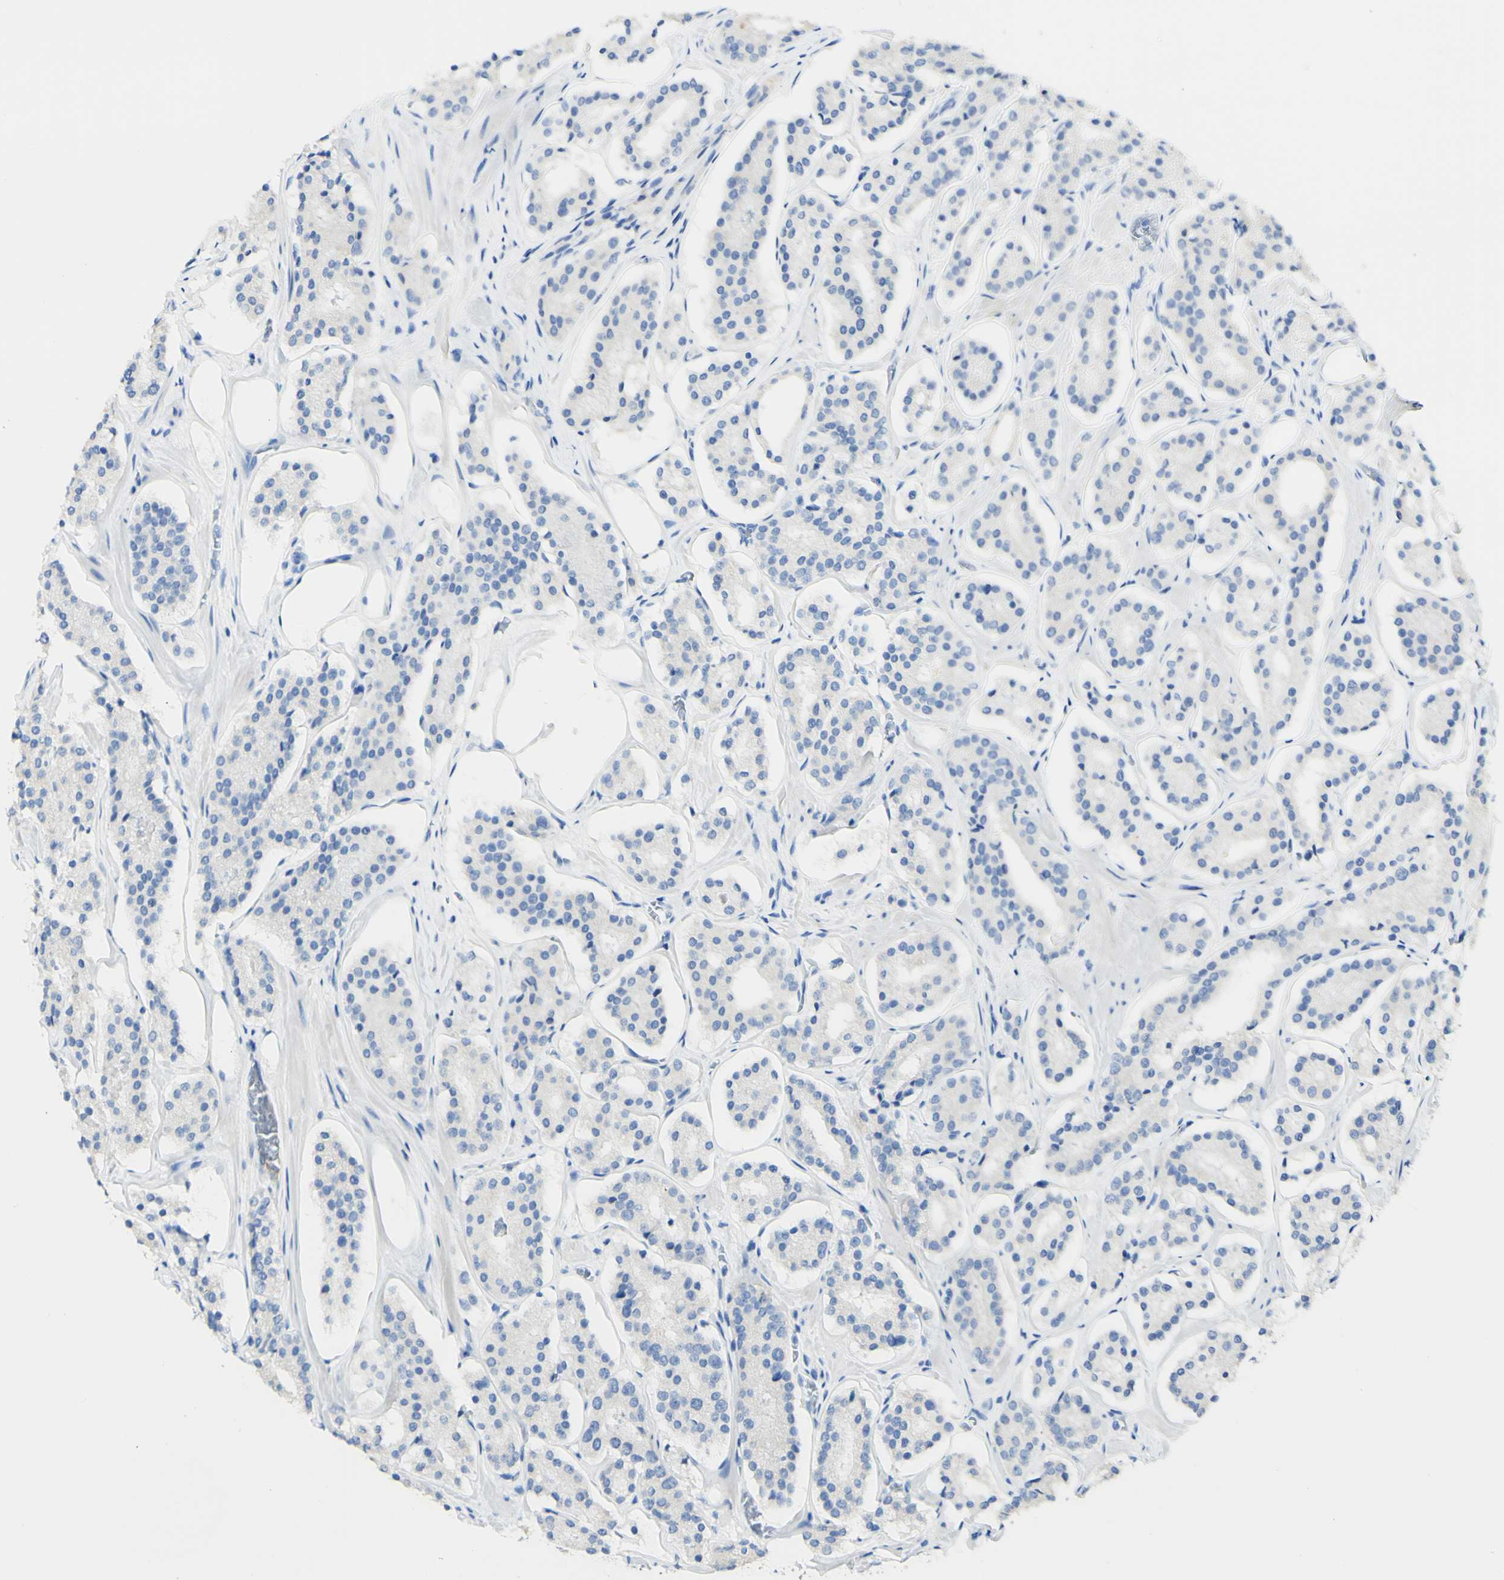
{"staining": {"intensity": "negative", "quantity": "none", "location": "none"}, "tissue": "prostate cancer", "cell_type": "Tumor cells", "image_type": "cancer", "snomed": [{"axis": "morphology", "description": "Adenocarcinoma, High grade"}, {"axis": "topography", "description": "Prostate"}], "caption": "IHC micrograph of neoplastic tissue: prostate cancer (adenocarcinoma (high-grade)) stained with DAB demonstrates no significant protein staining in tumor cells.", "gene": "PIGR", "patient": {"sex": "male", "age": 60}}